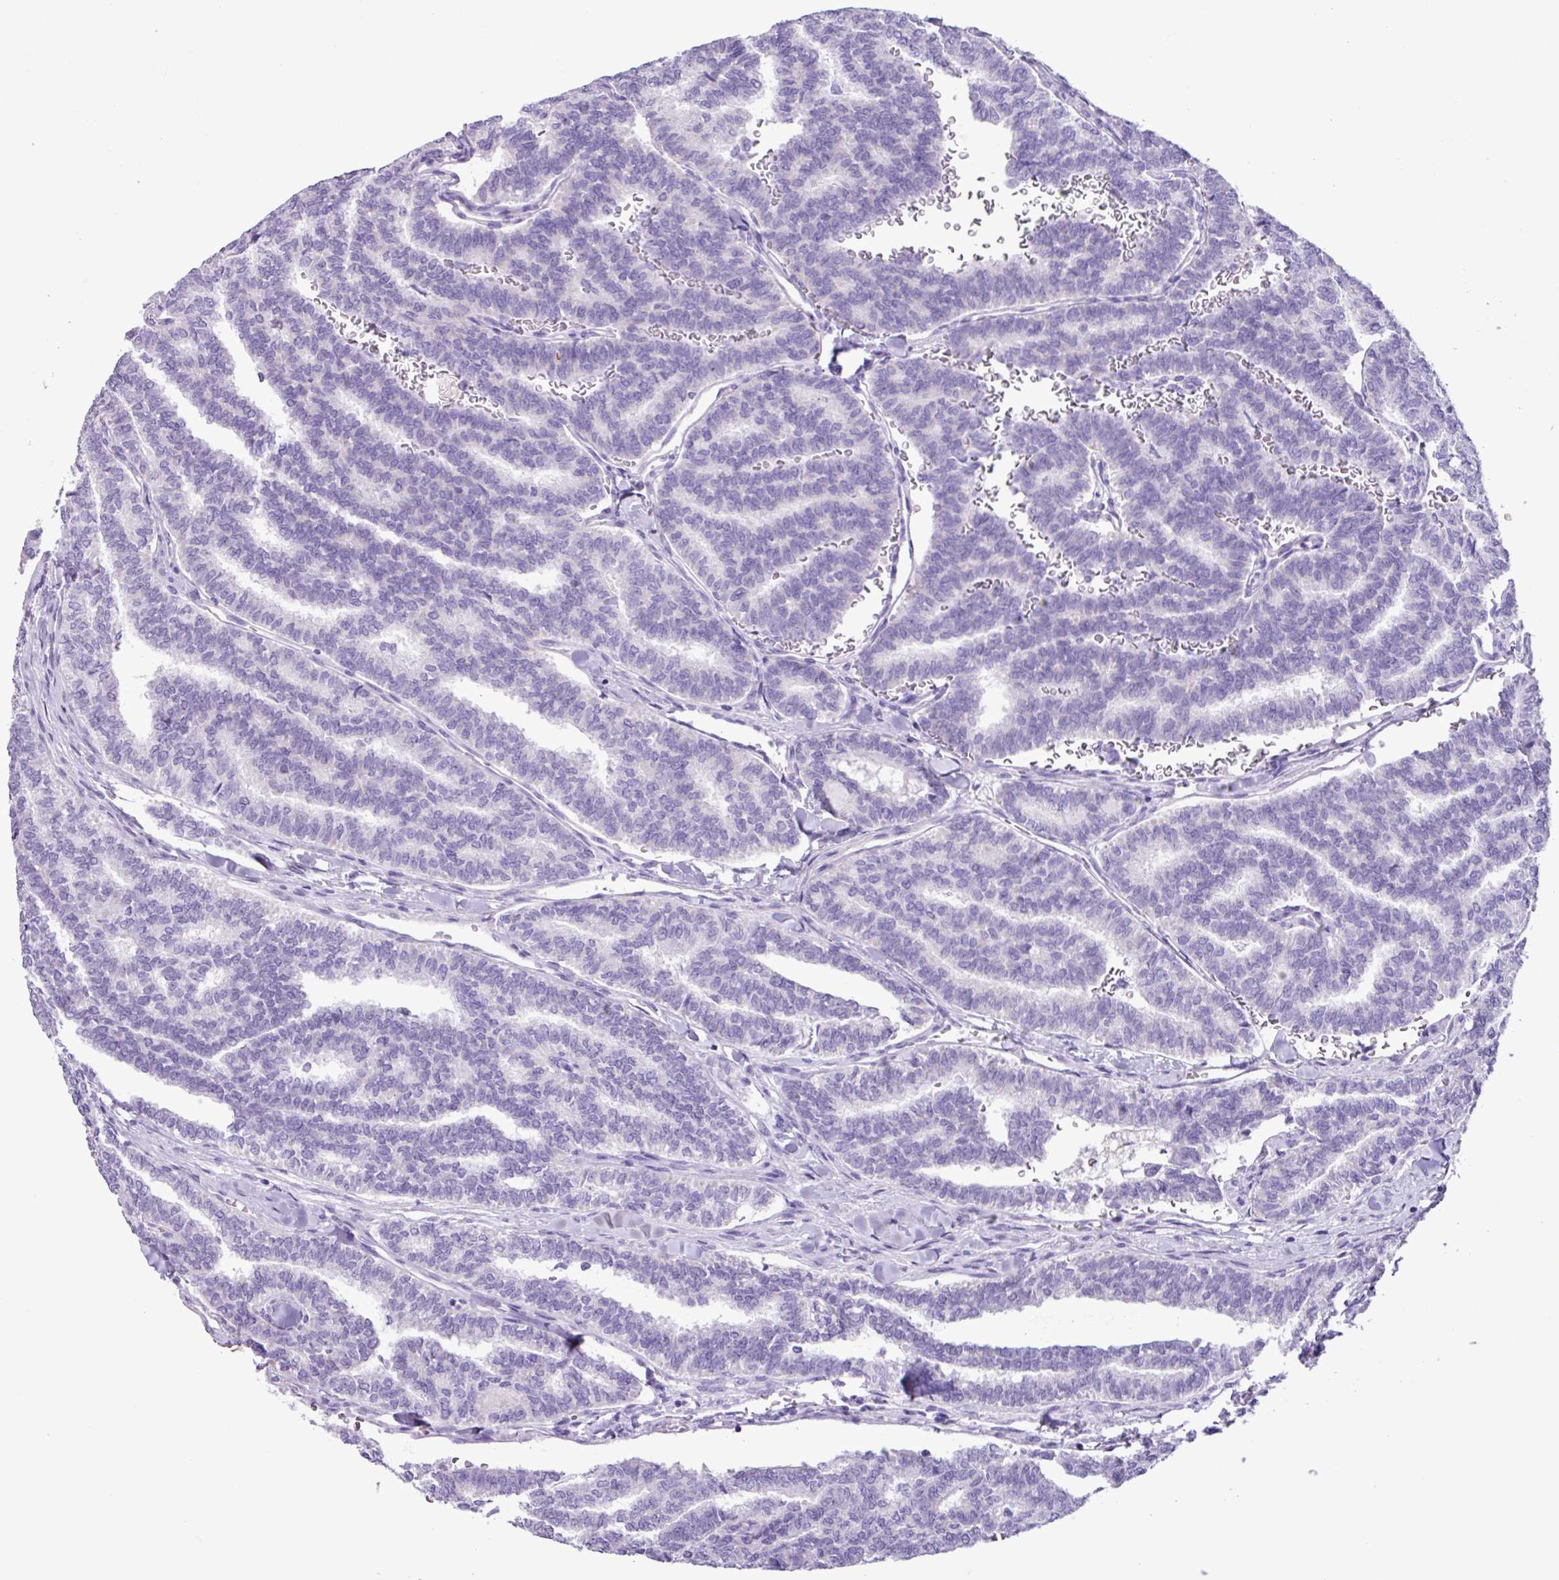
{"staining": {"intensity": "negative", "quantity": "none", "location": "none"}, "tissue": "thyroid cancer", "cell_type": "Tumor cells", "image_type": "cancer", "snomed": [{"axis": "morphology", "description": "Papillary adenocarcinoma, NOS"}, {"axis": "topography", "description": "Thyroid gland"}], "caption": "IHC of human thyroid cancer (papillary adenocarcinoma) displays no staining in tumor cells.", "gene": "AGO3", "patient": {"sex": "female", "age": 35}}